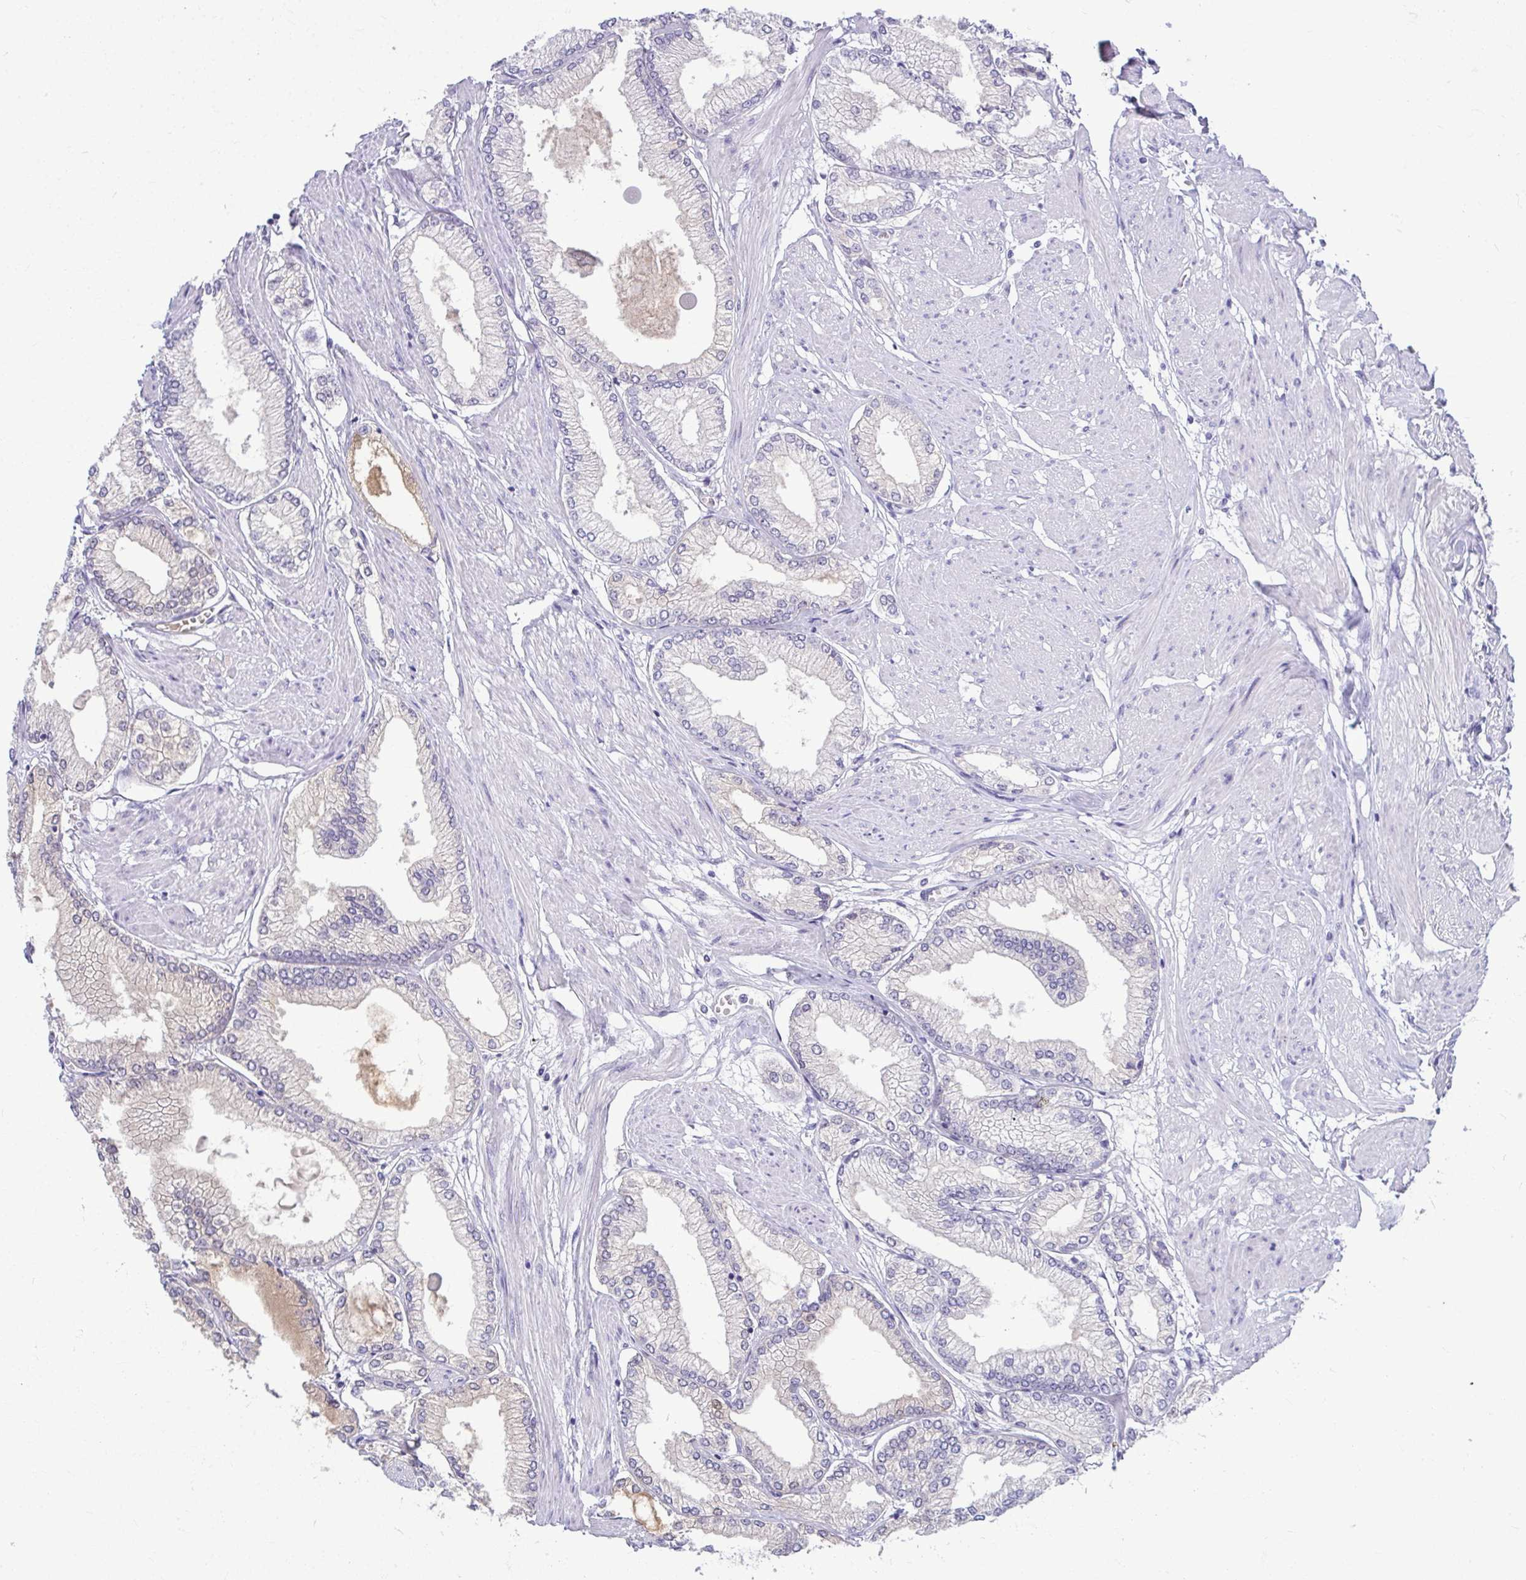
{"staining": {"intensity": "negative", "quantity": "none", "location": "none"}, "tissue": "prostate cancer", "cell_type": "Tumor cells", "image_type": "cancer", "snomed": [{"axis": "morphology", "description": "Adenocarcinoma, High grade"}, {"axis": "topography", "description": "Prostate"}], "caption": "Image shows no significant protein staining in tumor cells of prostate adenocarcinoma (high-grade).", "gene": "SERPINI1", "patient": {"sex": "male", "age": 68}}